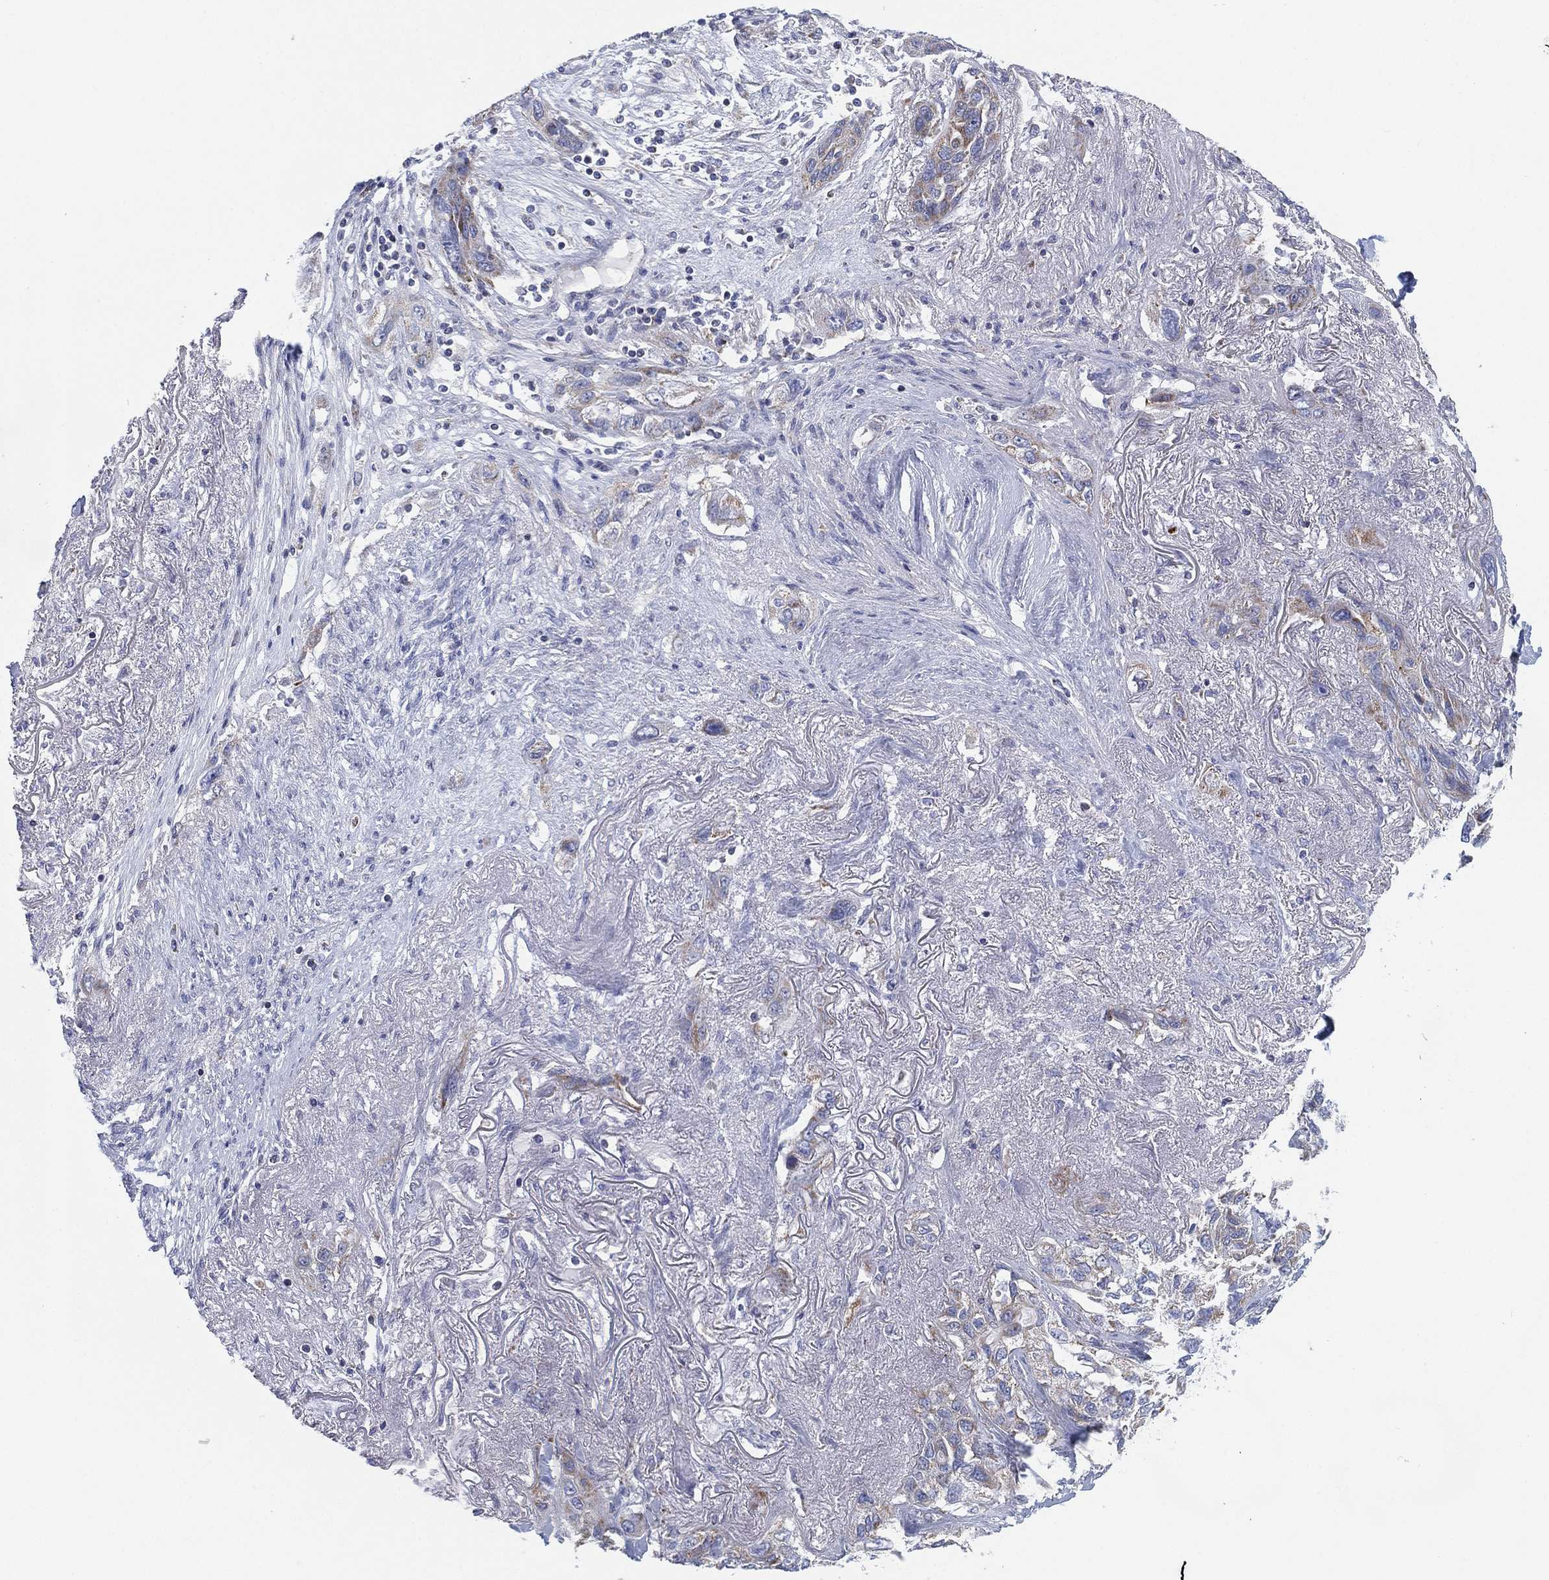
{"staining": {"intensity": "weak", "quantity": "<25%", "location": "cytoplasmic/membranous"}, "tissue": "lung cancer", "cell_type": "Tumor cells", "image_type": "cancer", "snomed": [{"axis": "morphology", "description": "Squamous cell carcinoma, NOS"}, {"axis": "topography", "description": "Lung"}], "caption": "DAB (3,3'-diaminobenzidine) immunohistochemical staining of human lung squamous cell carcinoma shows no significant staining in tumor cells.", "gene": "INA", "patient": {"sex": "female", "age": 70}}